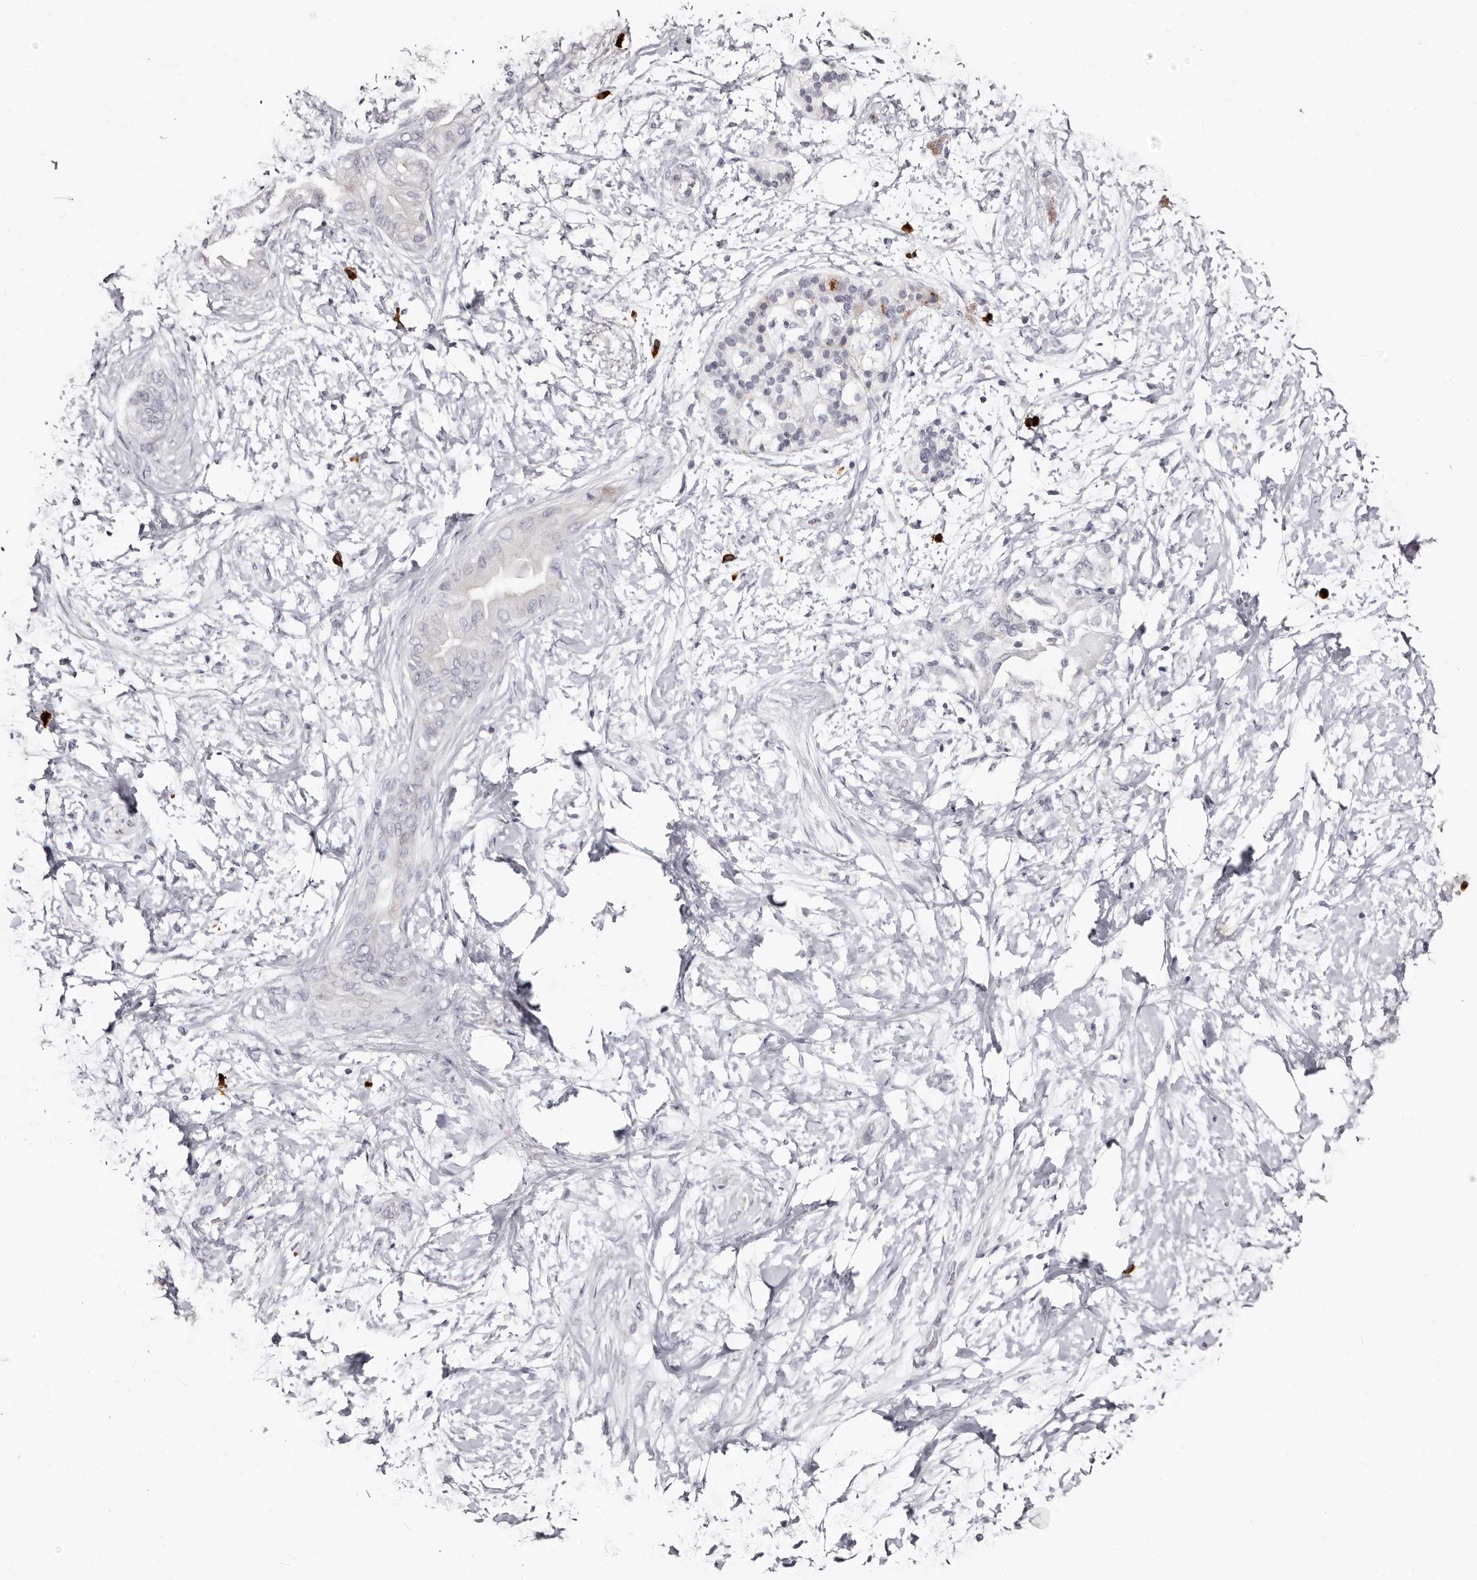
{"staining": {"intensity": "negative", "quantity": "none", "location": "none"}, "tissue": "adipose tissue", "cell_type": "Adipocytes", "image_type": "normal", "snomed": [{"axis": "morphology", "description": "Normal tissue, NOS"}, {"axis": "morphology", "description": "Adenocarcinoma, NOS"}, {"axis": "topography", "description": "Duodenum"}, {"axis": "topography", "description": "Peripheral nerve tissue"}], "caption": "Immunohistochemical staining of unremarkable adipose tissue exhibits no significant staining in adipocytes. (DAB IHC visualized using brightfield microscopy, high magnification).", "gene": "TBC1D22B", "patient": {"sex": "female", "age": 60}}